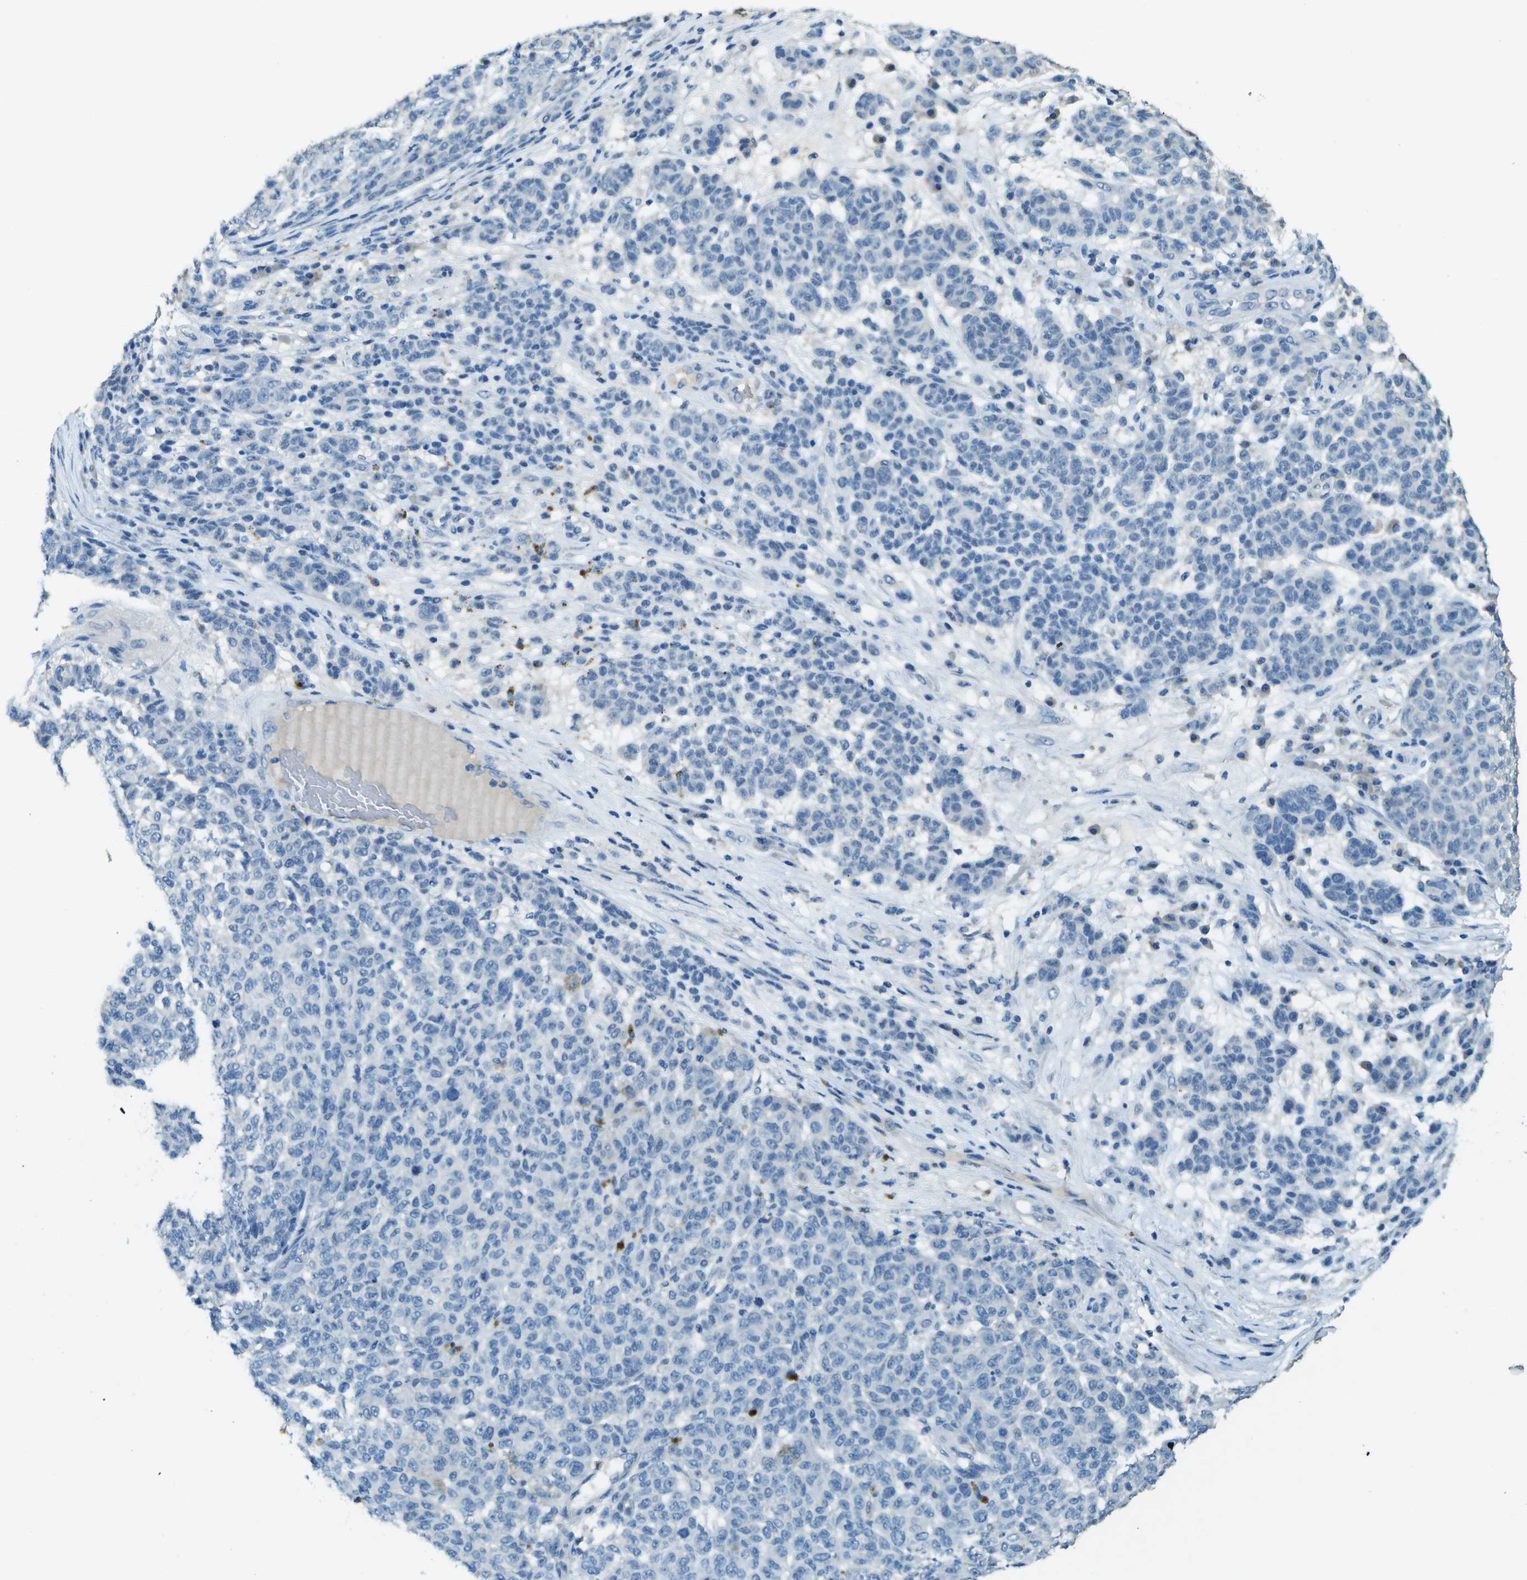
{"staining": {"intensity": "negative", "quantity": "none", "location": "none"}, "tissue": "melanoma", "cell_type": "Tumor cells", "image_type": "cancer", "snomed": [{"axis": "morphology", "description": "Malignant melanoma, NOS"}, {"axis": "topography", "description": "Skin"}], "caption": "An image of human malignant melanoma is negative for staining in tumor cells. The staining was performed using DAB (3,3'-diaminobenzidine) to visualize the protein expression in brown, while the nuclei were stained in blue with hematoxylin (Magnification: 20x).", "gene": "LGI2", "patient": {"sex": "male", "age": 59}}